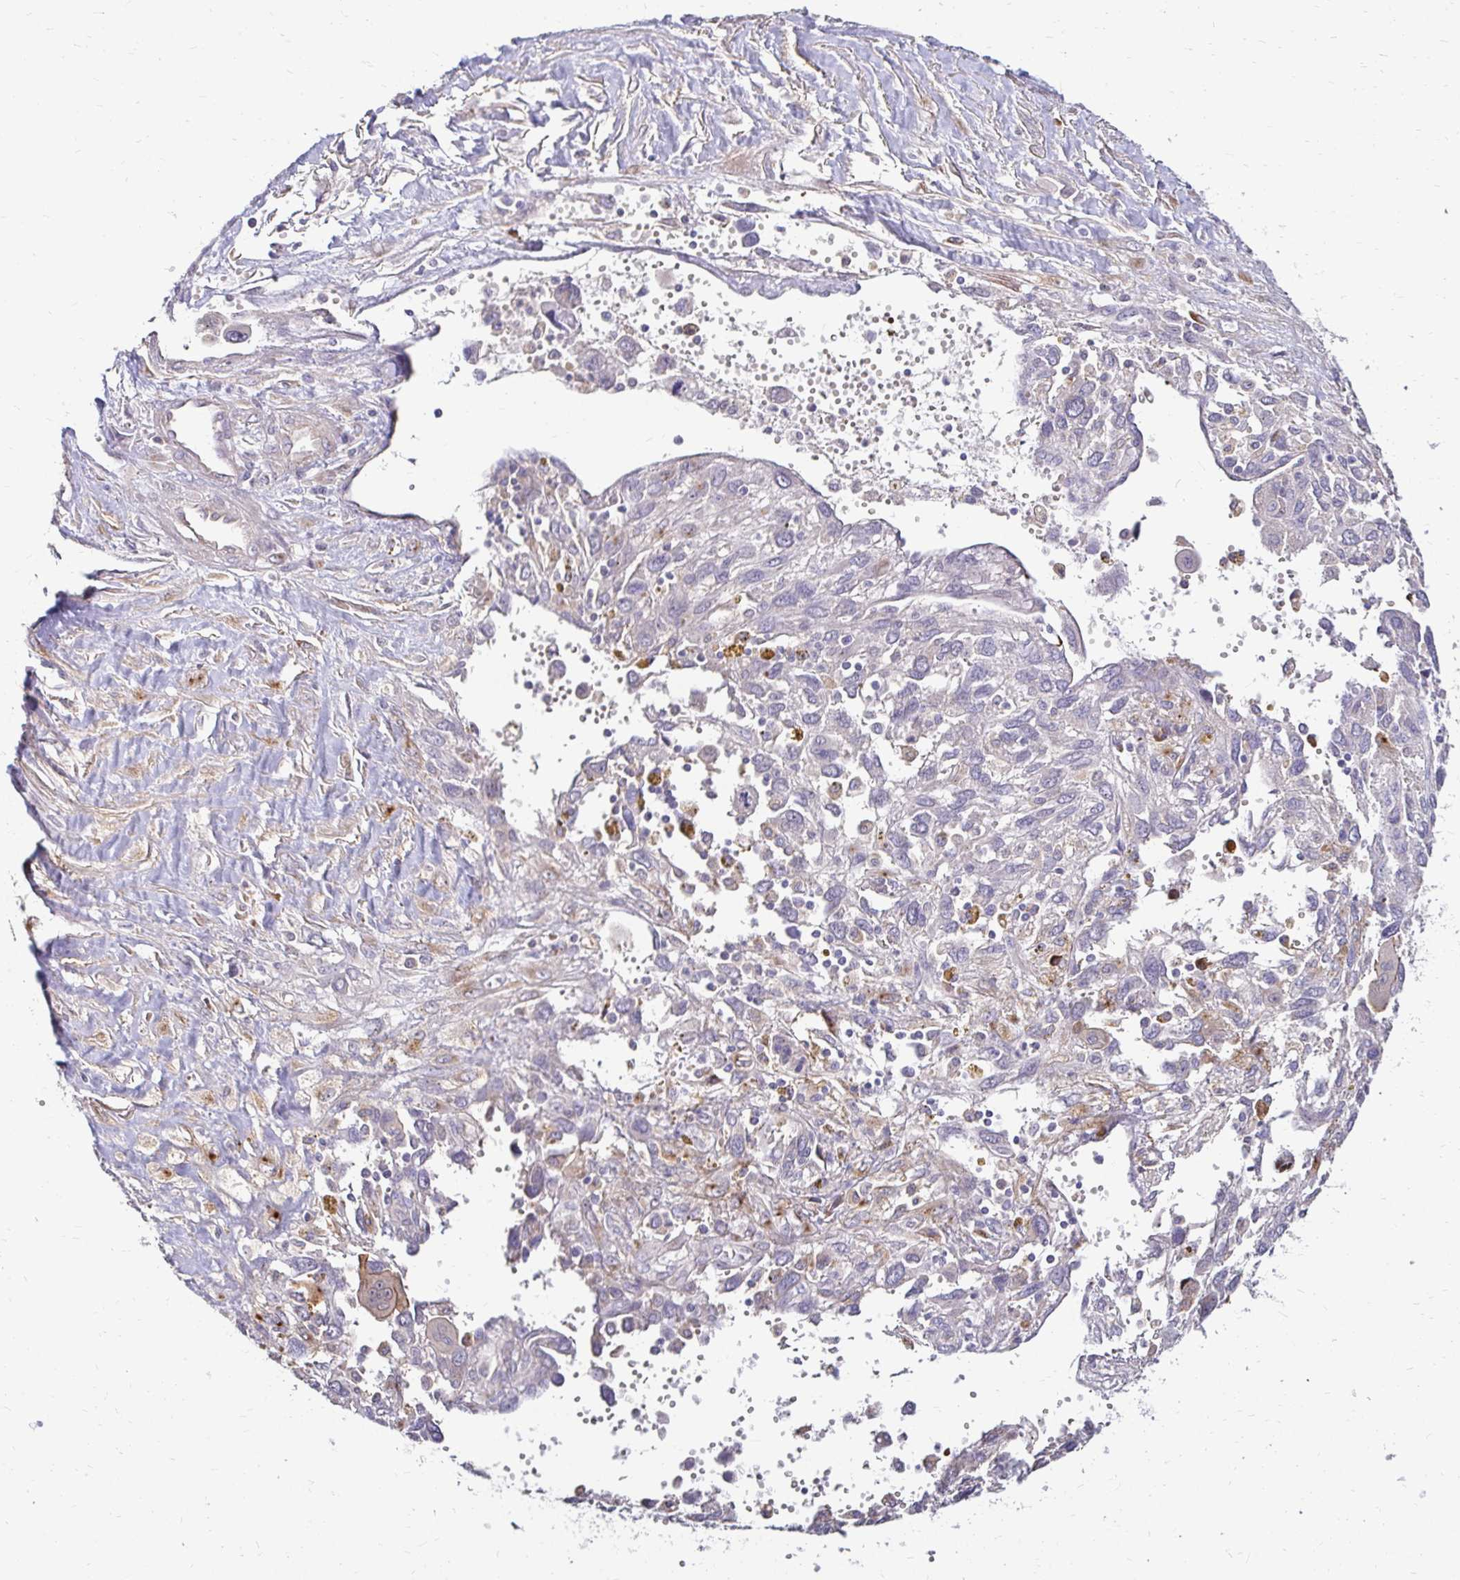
{"staining": {"intensity": "negative", "quantity": "none", "location": "none"}, "tissue": "pancreatic cancer", "cell_type": "Tumor cells", "image_type": "cancer", "snomed": [{"axis": "morphology", "description": "Adenocarcinoma, NOS"}, {"axis": "topography", "description": "Pancreas"}], "caption": "DAB immunohistochemical staining of adenocarcinoma (pancreatic) exhibits no significant expression in tumor cells. (Immunohistochemistry, brightfield microscopy, high magnification).", "gene": "PRIMA1", "patient": {"sex": "female", "age": 47}}